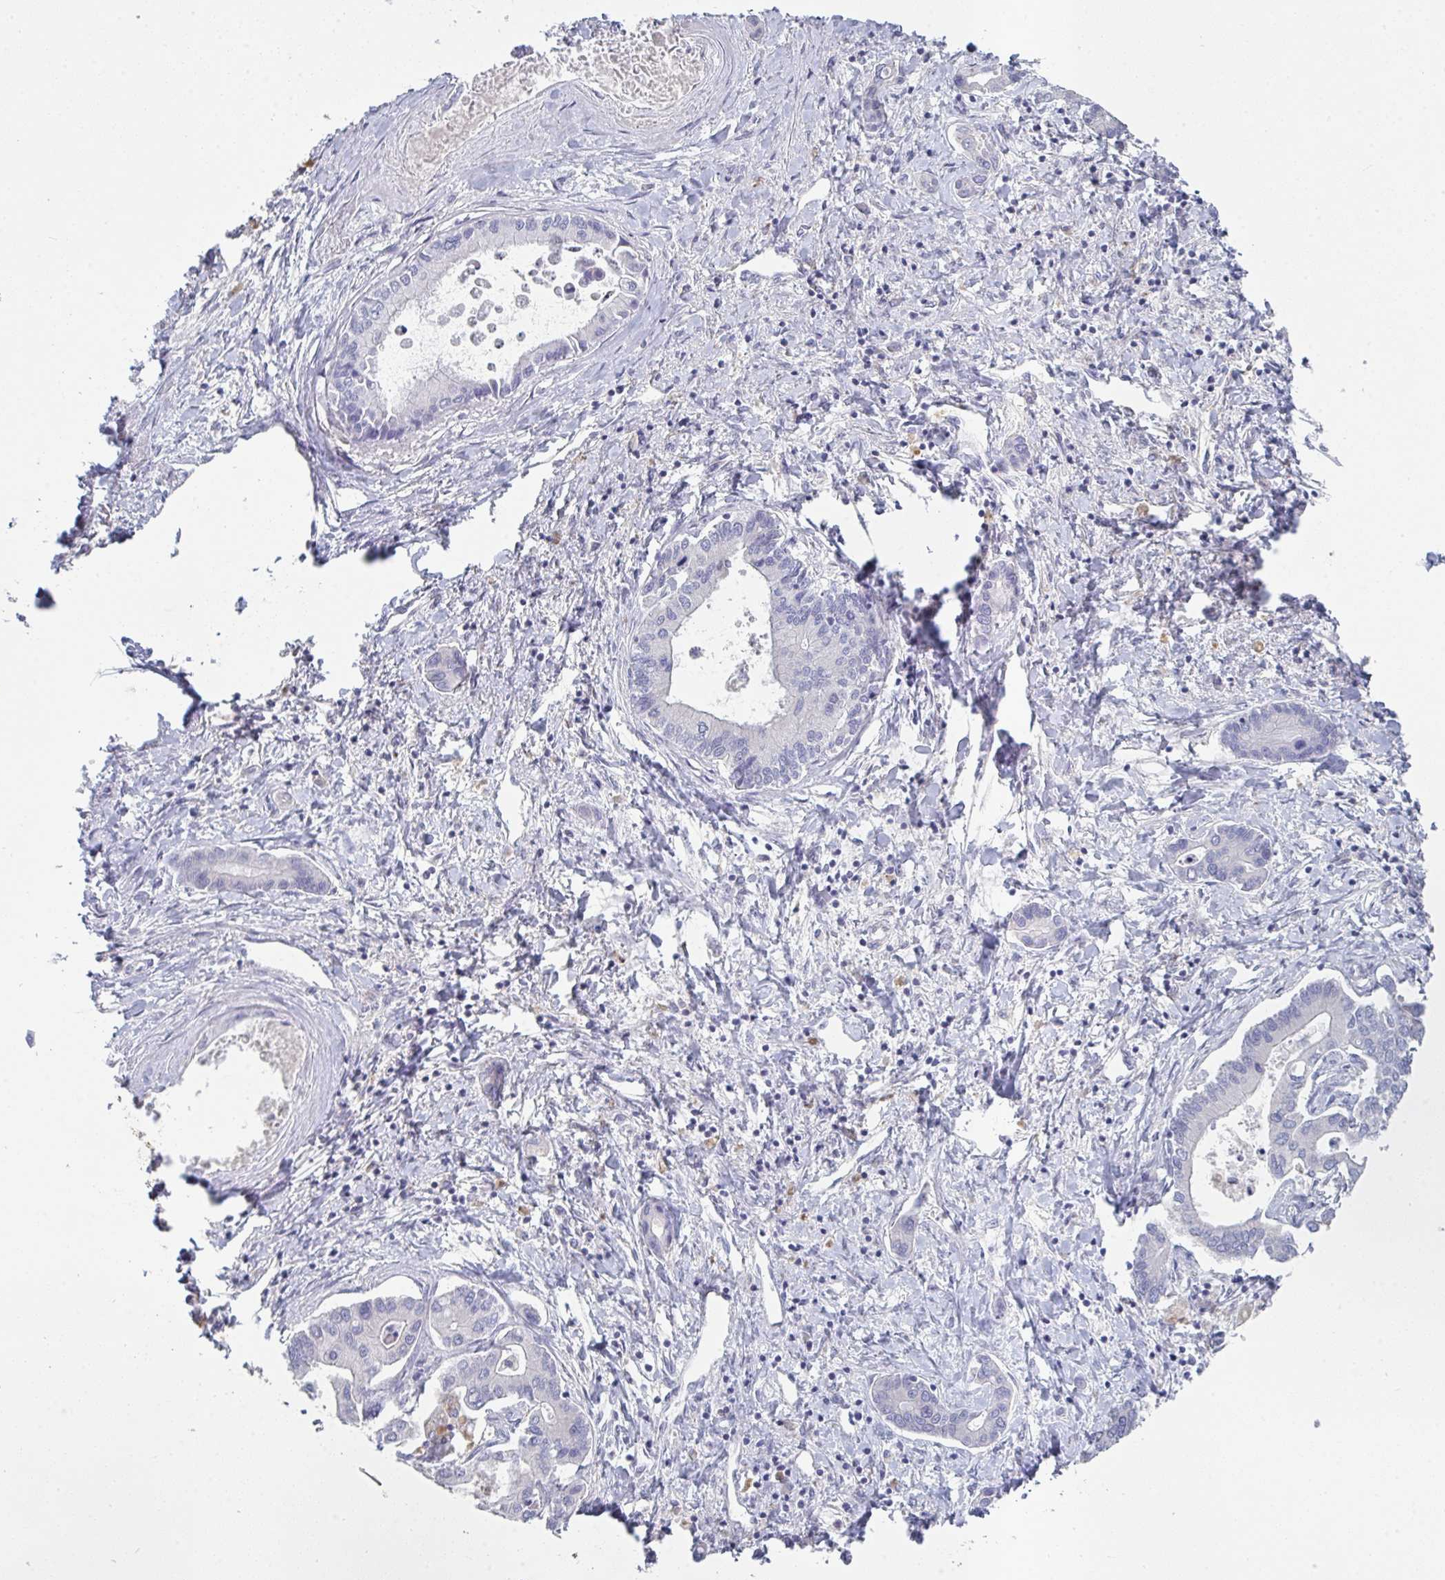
{"staining": {"intensity": "negative", "quantity": "none", "location": "none"}, "tissue": "liver cancer", "cell_type": "Tumor cells", "image_type": "cancer", "snomed": [{"axis": "morphology", "description": "Cholangiocarcinoma"}, {"axis": "topography", "description": "Liver"}], "caption": "DAB immunohistochemical staining of liver cholangiocarcinoma reveals no significant staining in tumor cells.", "gene": "HGFAC", "patient": {"sex": "male", "age": 66}}